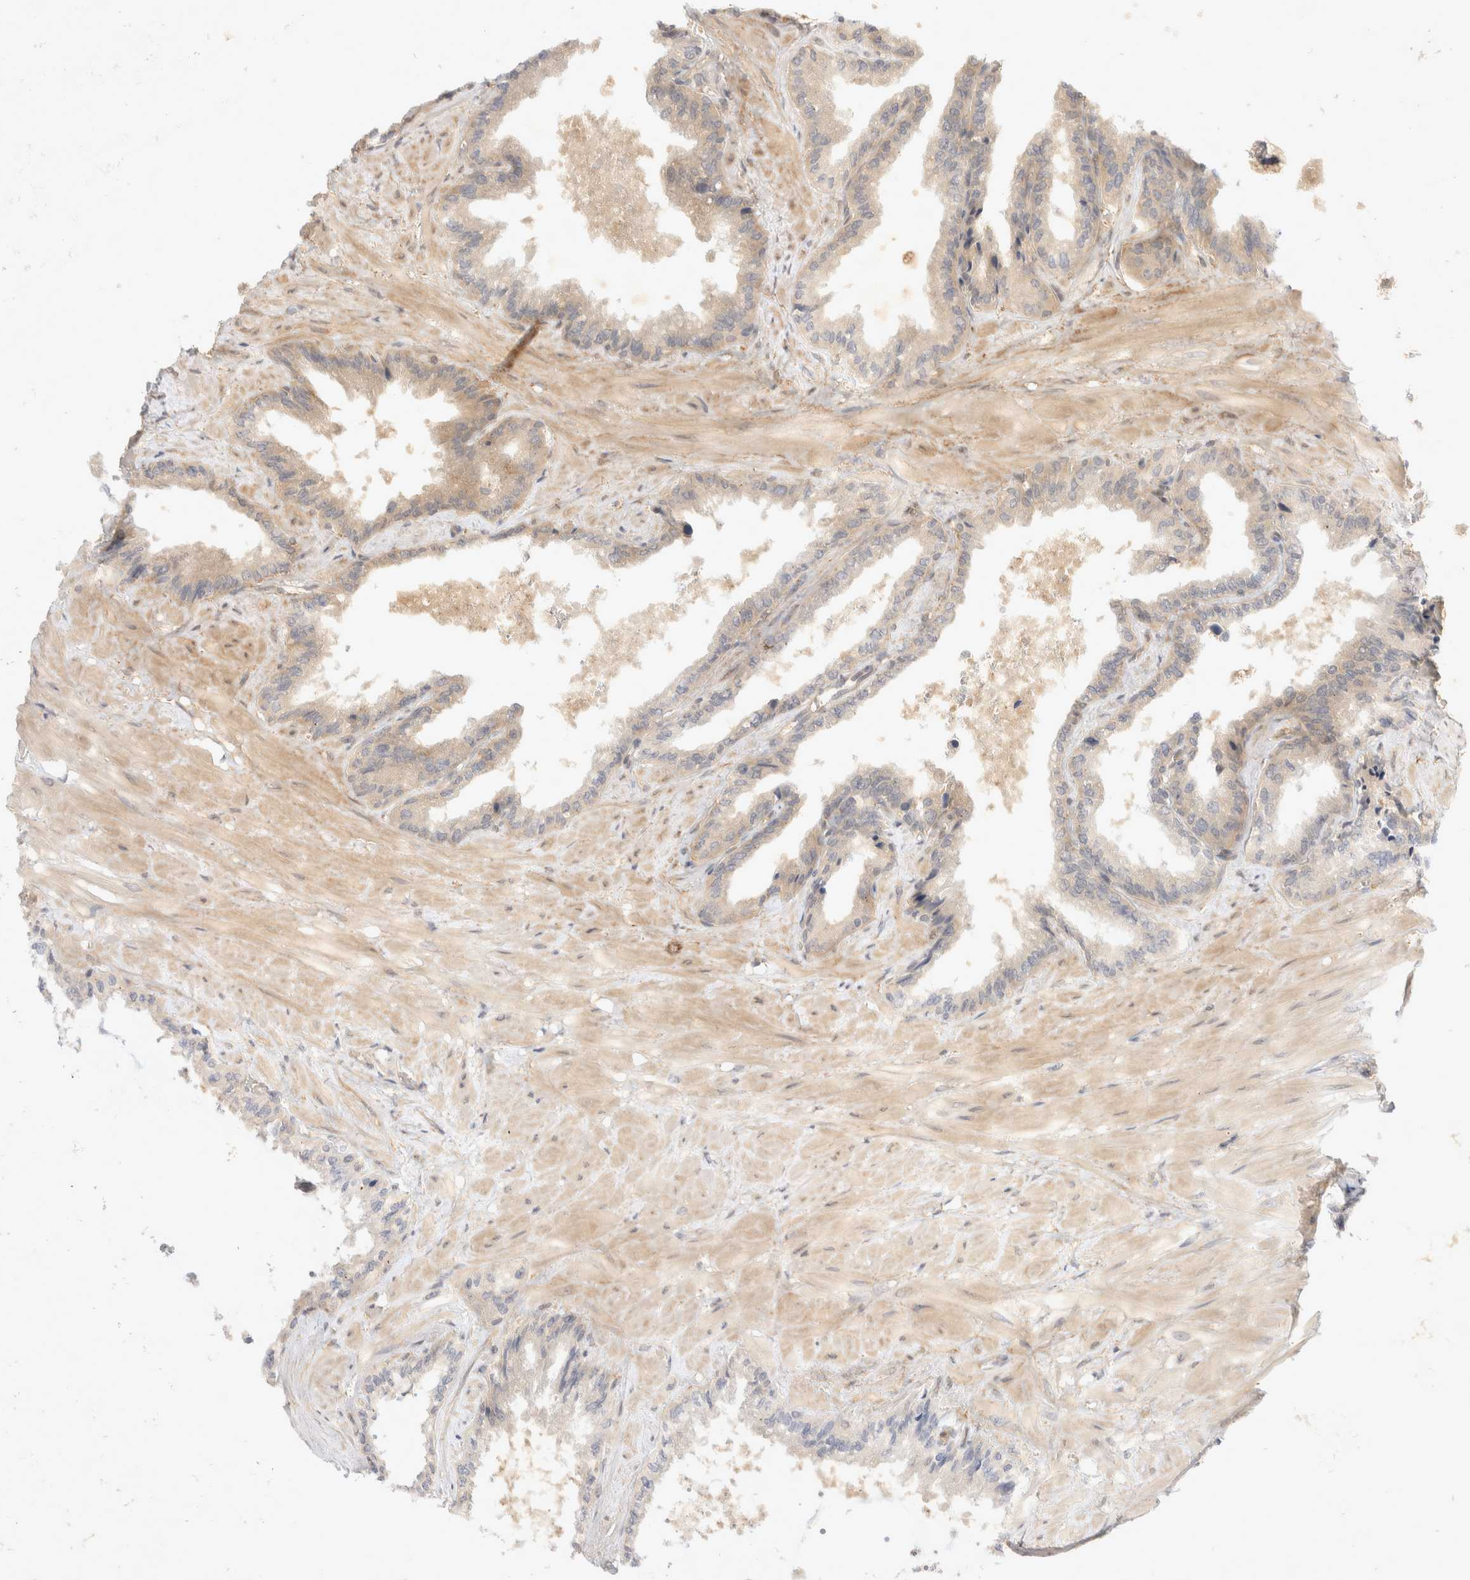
{"staining": {"intensity": "moderate", "quantity": "25%-75%", "location": "cytoplasmic/membranous"}, "tissue": "seminal vesicle", "cell_type": "Glandular cells", "image_type": "normal", "snomed": [{"axis": "morphology", "description": "Normal tissue, NOS"}, {"axis": "topography", "description": "Seminal veicle"}], "caption": "The photomicrograph shows a brown stain indicating the presence of a protein in the cytoplasmic/membranous of glandular cells in seminal vesicle. The staining was performed using DAB (3,3'-diaminobenzidine) to visualize the protein expression in brown, while the nuclei were stained in blue with hematoxylin (Magnification: 20x).", "gene": "EIF4G3", "patient": {"sex": "male", "age": 46}}